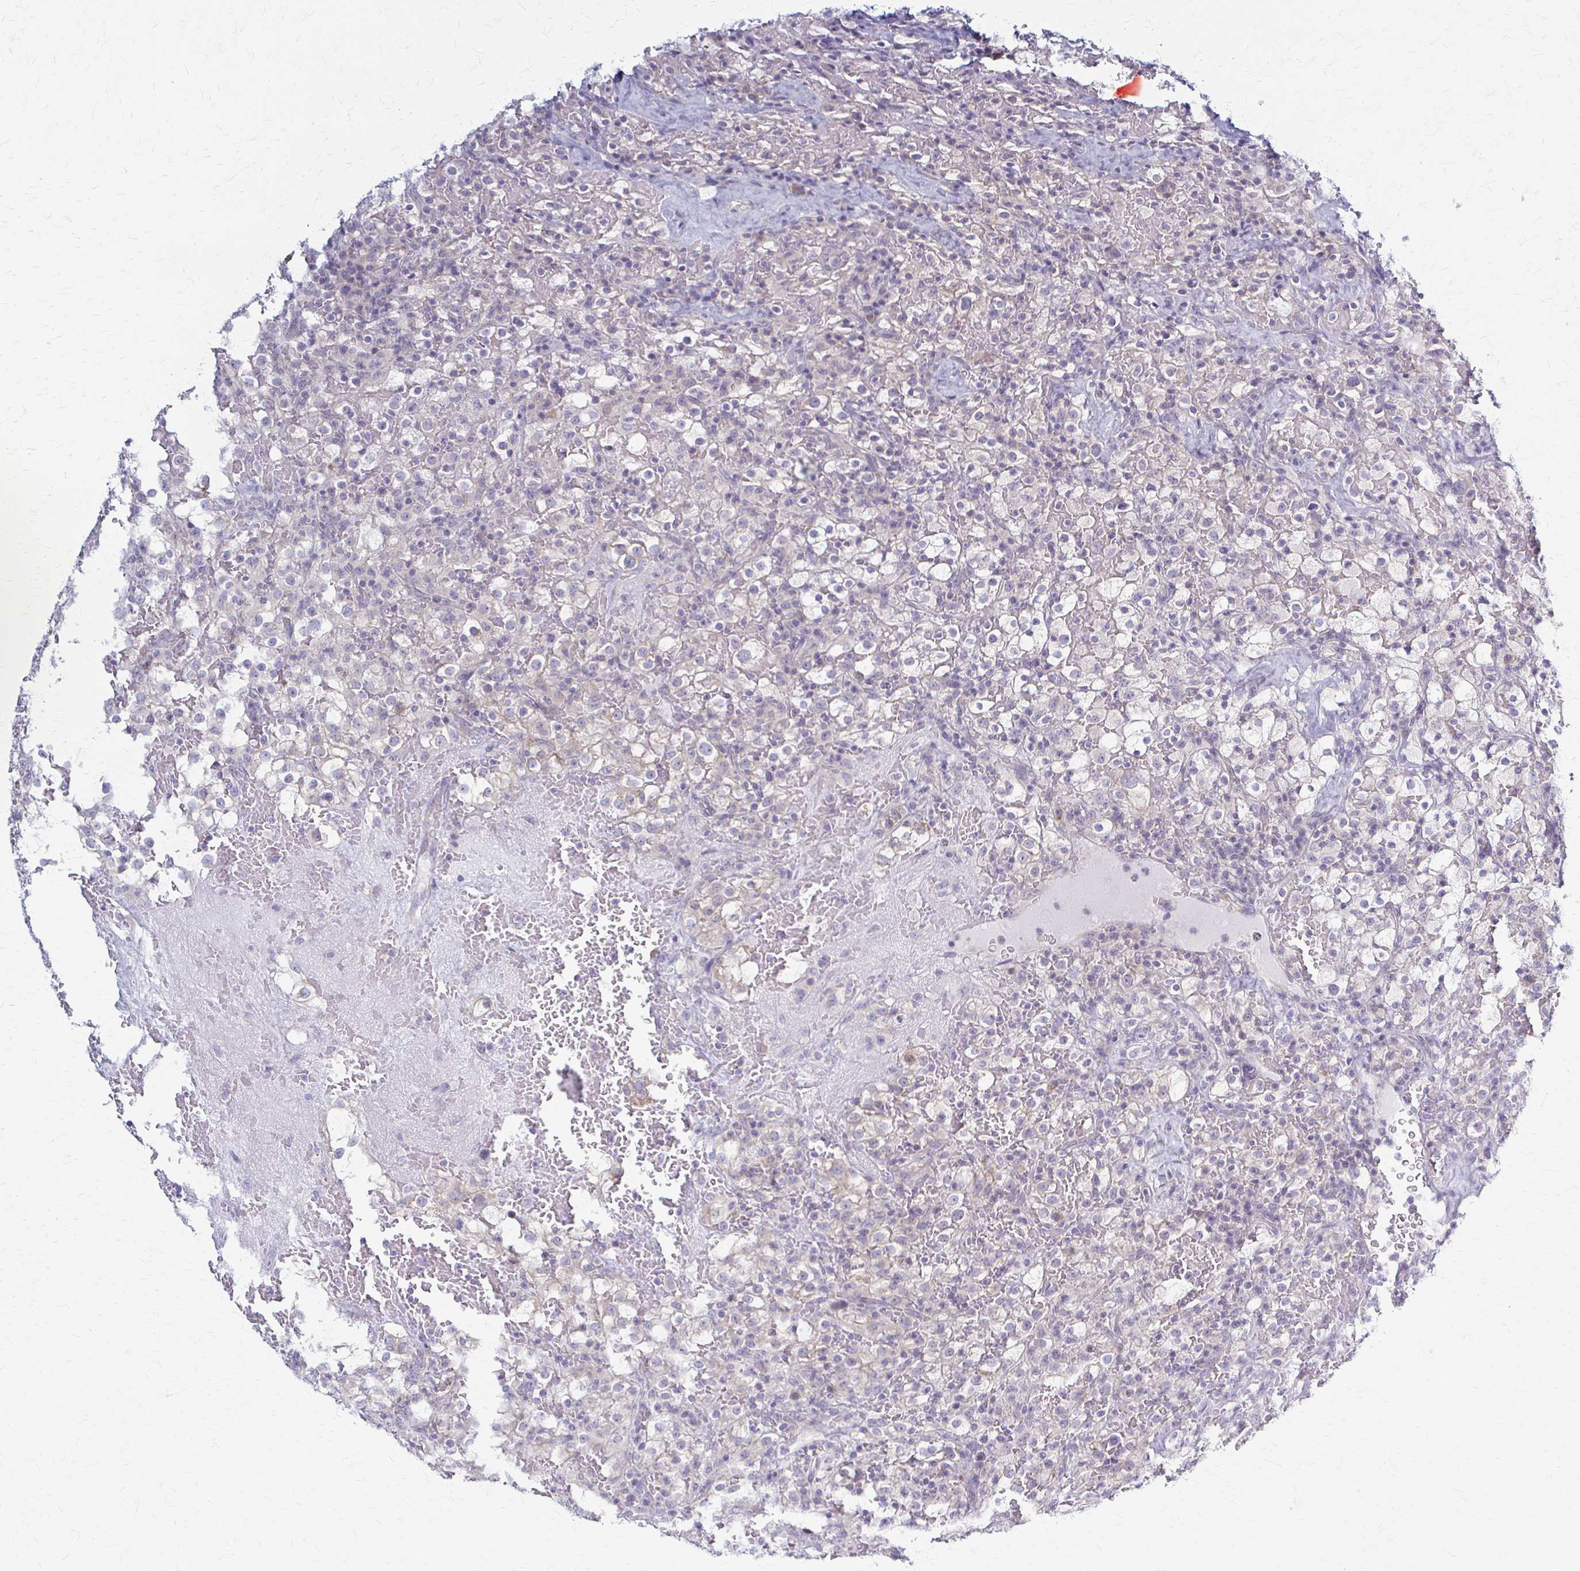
{"staining": {"intensity": "negative", "quantity": "none", "location": "none"}, "tissue": "renal cancer", "cell_type": "Tumor cells", "image_type": "cancer", "snomed": [{"axis": "morphology", "description": "Adenocarcinoma, NOS"}, {"axis": "topography", "description": "Kidney"}], "caption": "Immunohistochemical staining of renal cancer (adenocarcinoma) shows no significant staining in tumor cells.", "gene": "PRKRA", "patient": {"sex": "female", "age": 74}}